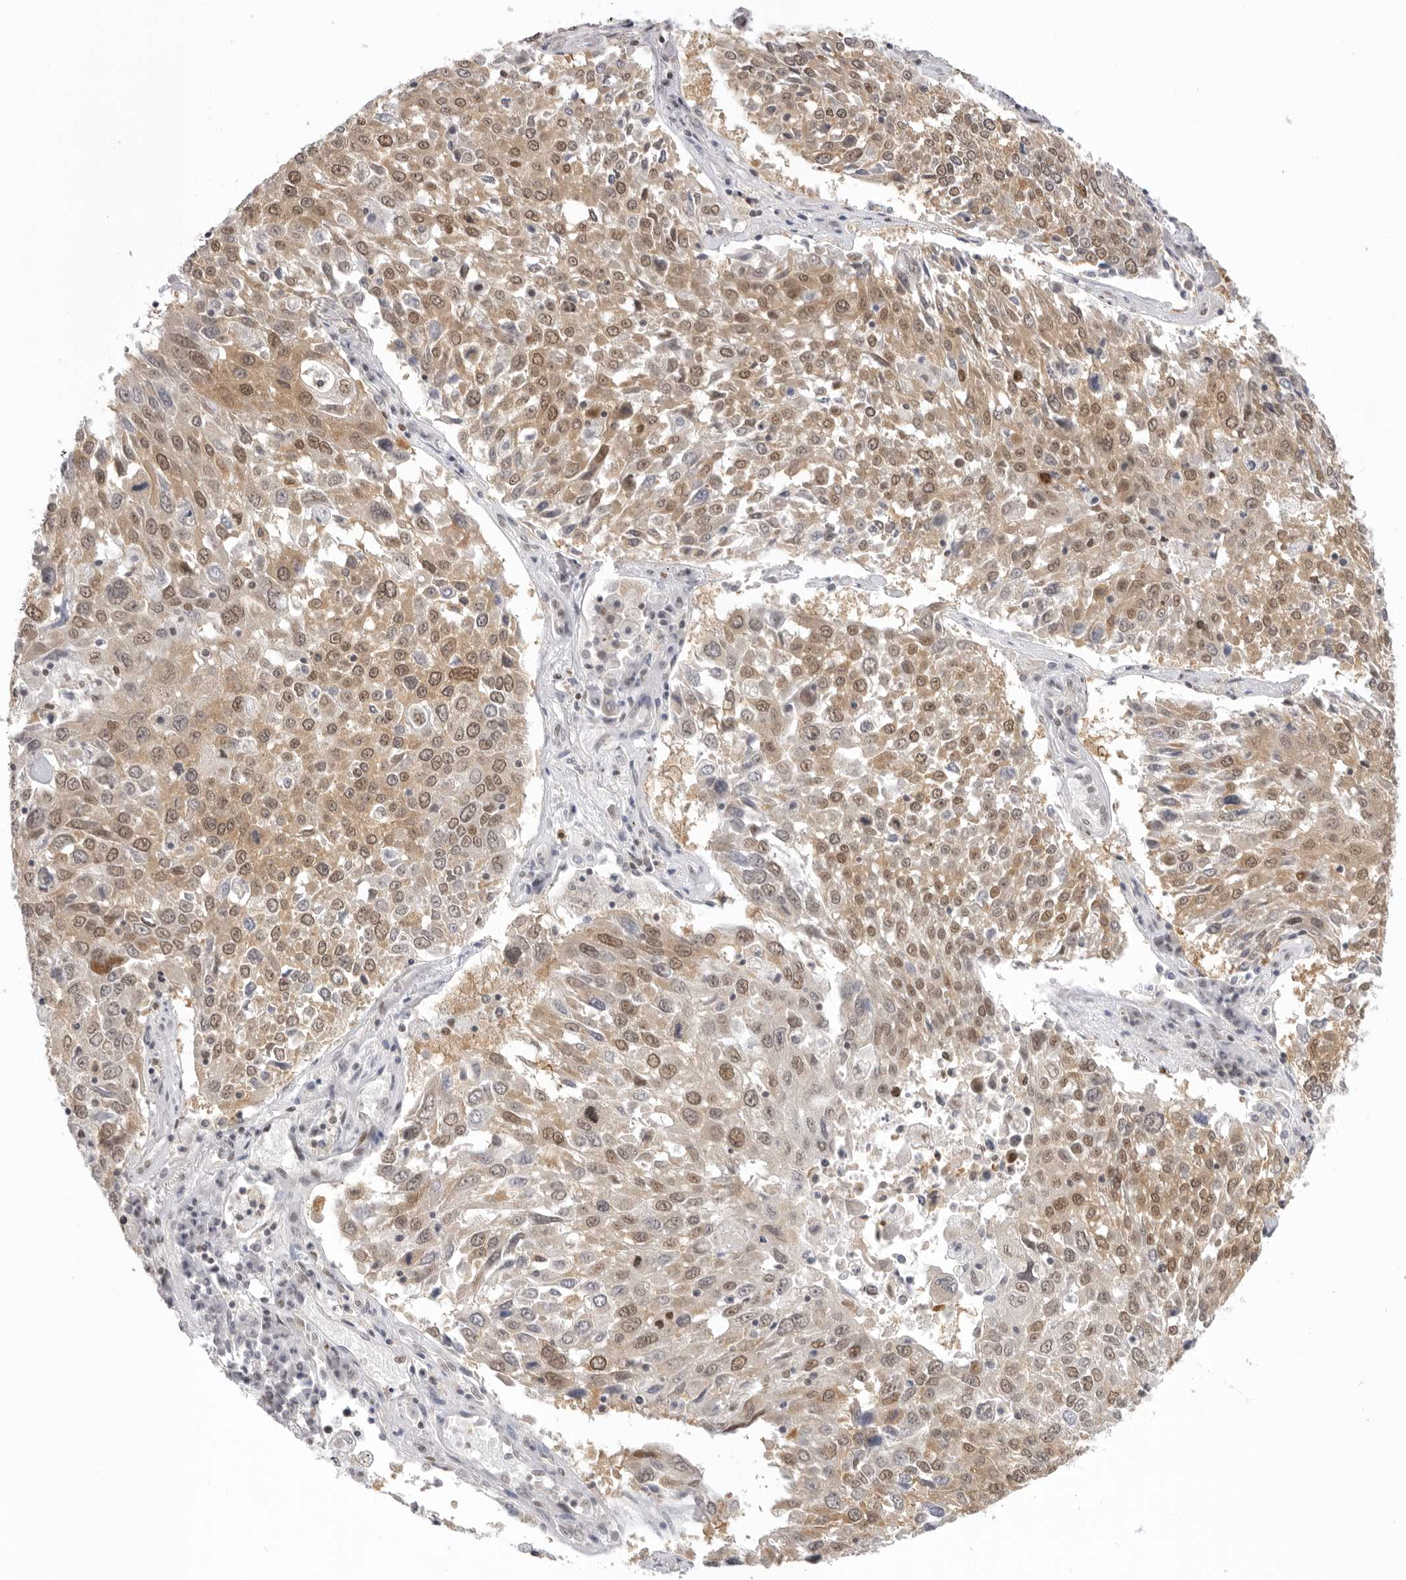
{"staining": {"intensity": "moderate", "quantity": ">75%", "location": "cytoplasmic/membranous,nuclear"}, "tissue": "lung cancer", "cell_type": "Tumor cells", "image_type": "cancer", "snomed": [{"axis": "morphology", "description": "Squamous cell carcinoma, NOS"}, {"axis": "topography", "description": "Lung"}], "caption": "Immunohistochemistry photomicrograph of neoplastic tissue: human lung cancer (squamous cell carcinoma) stained using immunohistochemistry (IHC) exhibits medium levels of moderate protein expression localized specifically in the cytoplasmic/membranous and nuclear of tumor cells, appearing as a cytoplasmic/membranous and nuclear brown color.", "gene": "RPA2", "patient": {"sex": "male", "age": 65}}